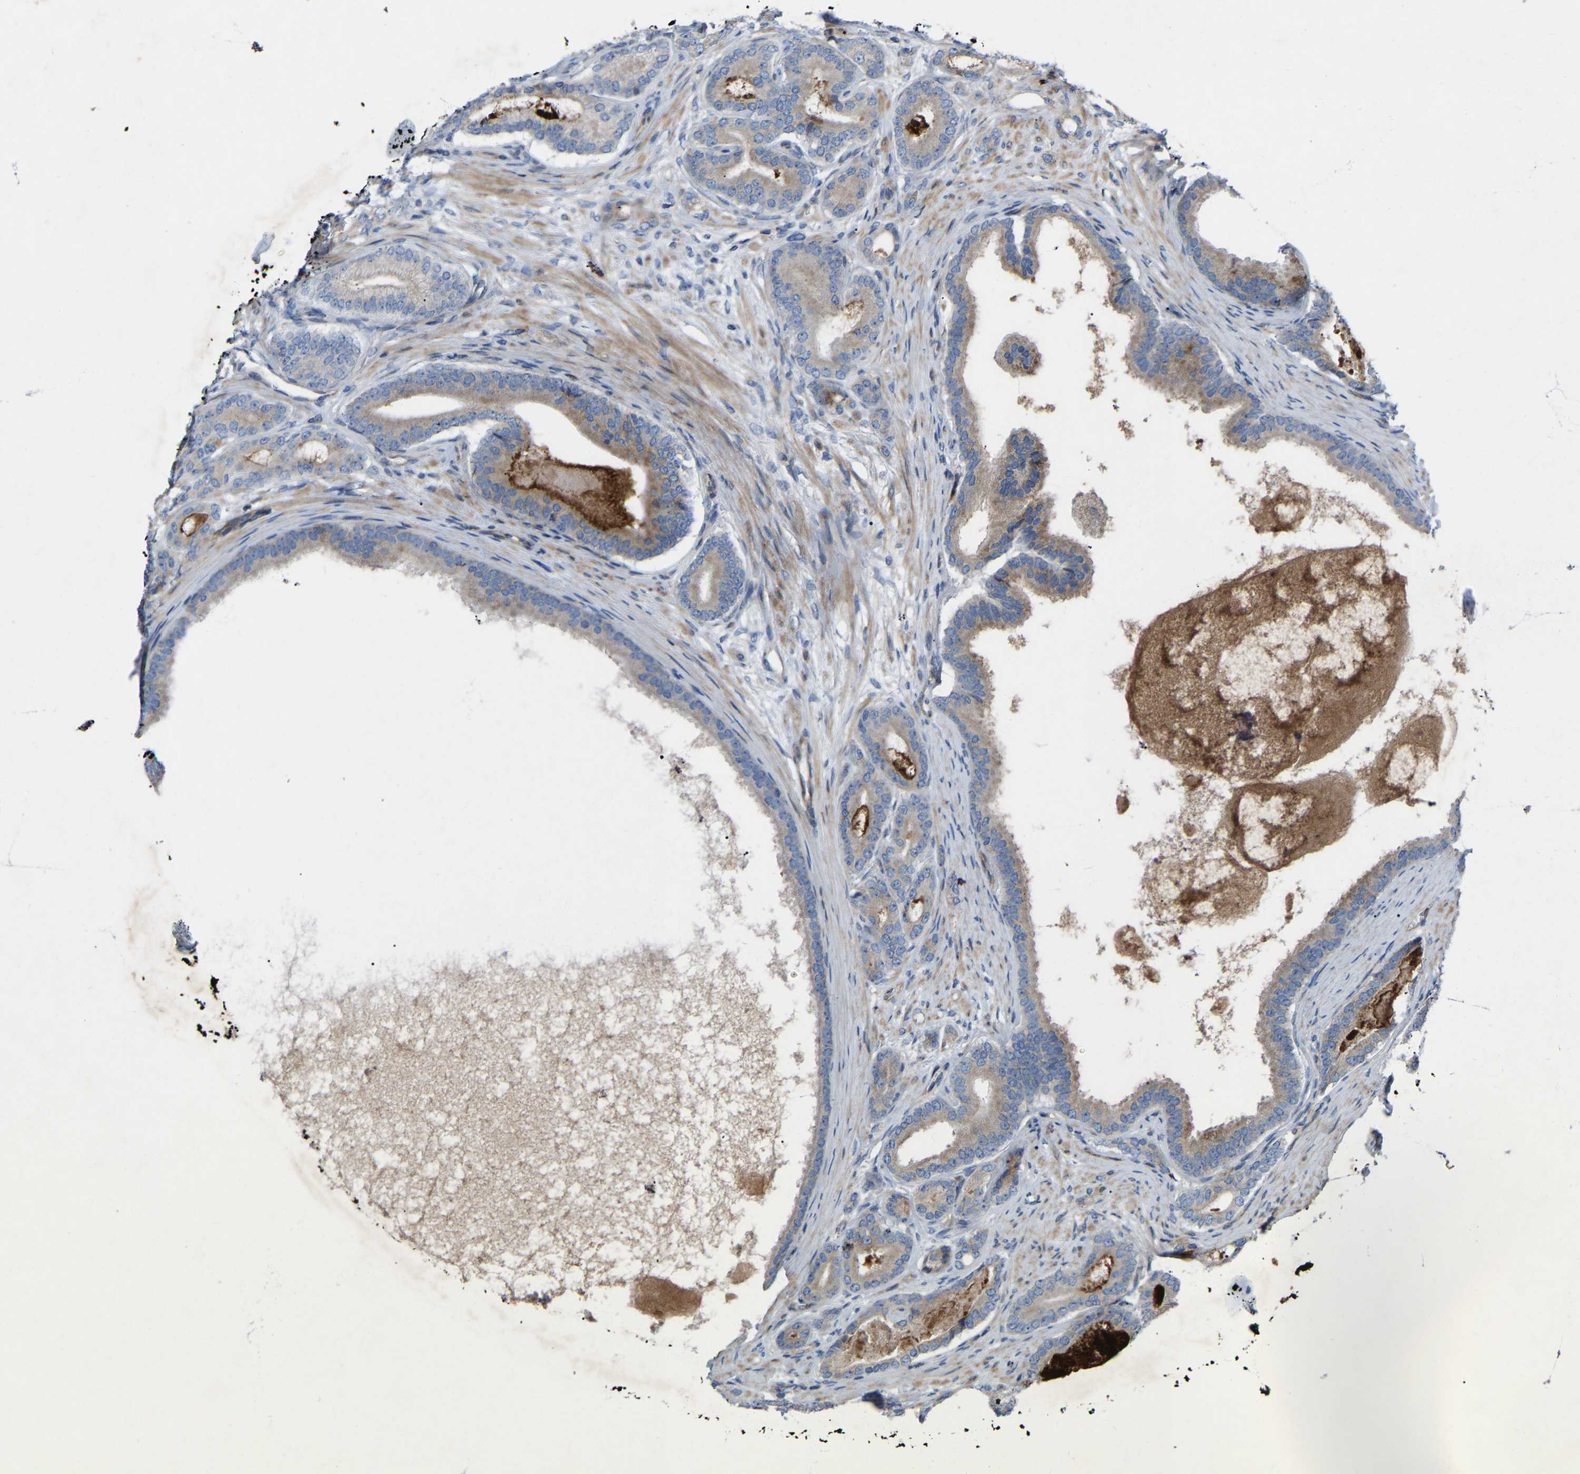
{"staining": {"intensity": "weak", "quantity": ">75%", "location": "cytoplasmic/membranous"}, "tissue": "prostate cancer", "cell_type": "Tumor cells", "image_type": "cancer", "snomed": [{"axis": "morphology", "description": "Adenocarcinoma, High grade"}, {"axis": "topography", "description": "Prostate"}], "caption": "Prostate cancer stained with a brown dye demonstrates weak cytoplasmic/membranous positive staining in approximately >75% of tumor cells.", "gene": "TOR1B", "patient": {"sex": "male", "age": 60}}